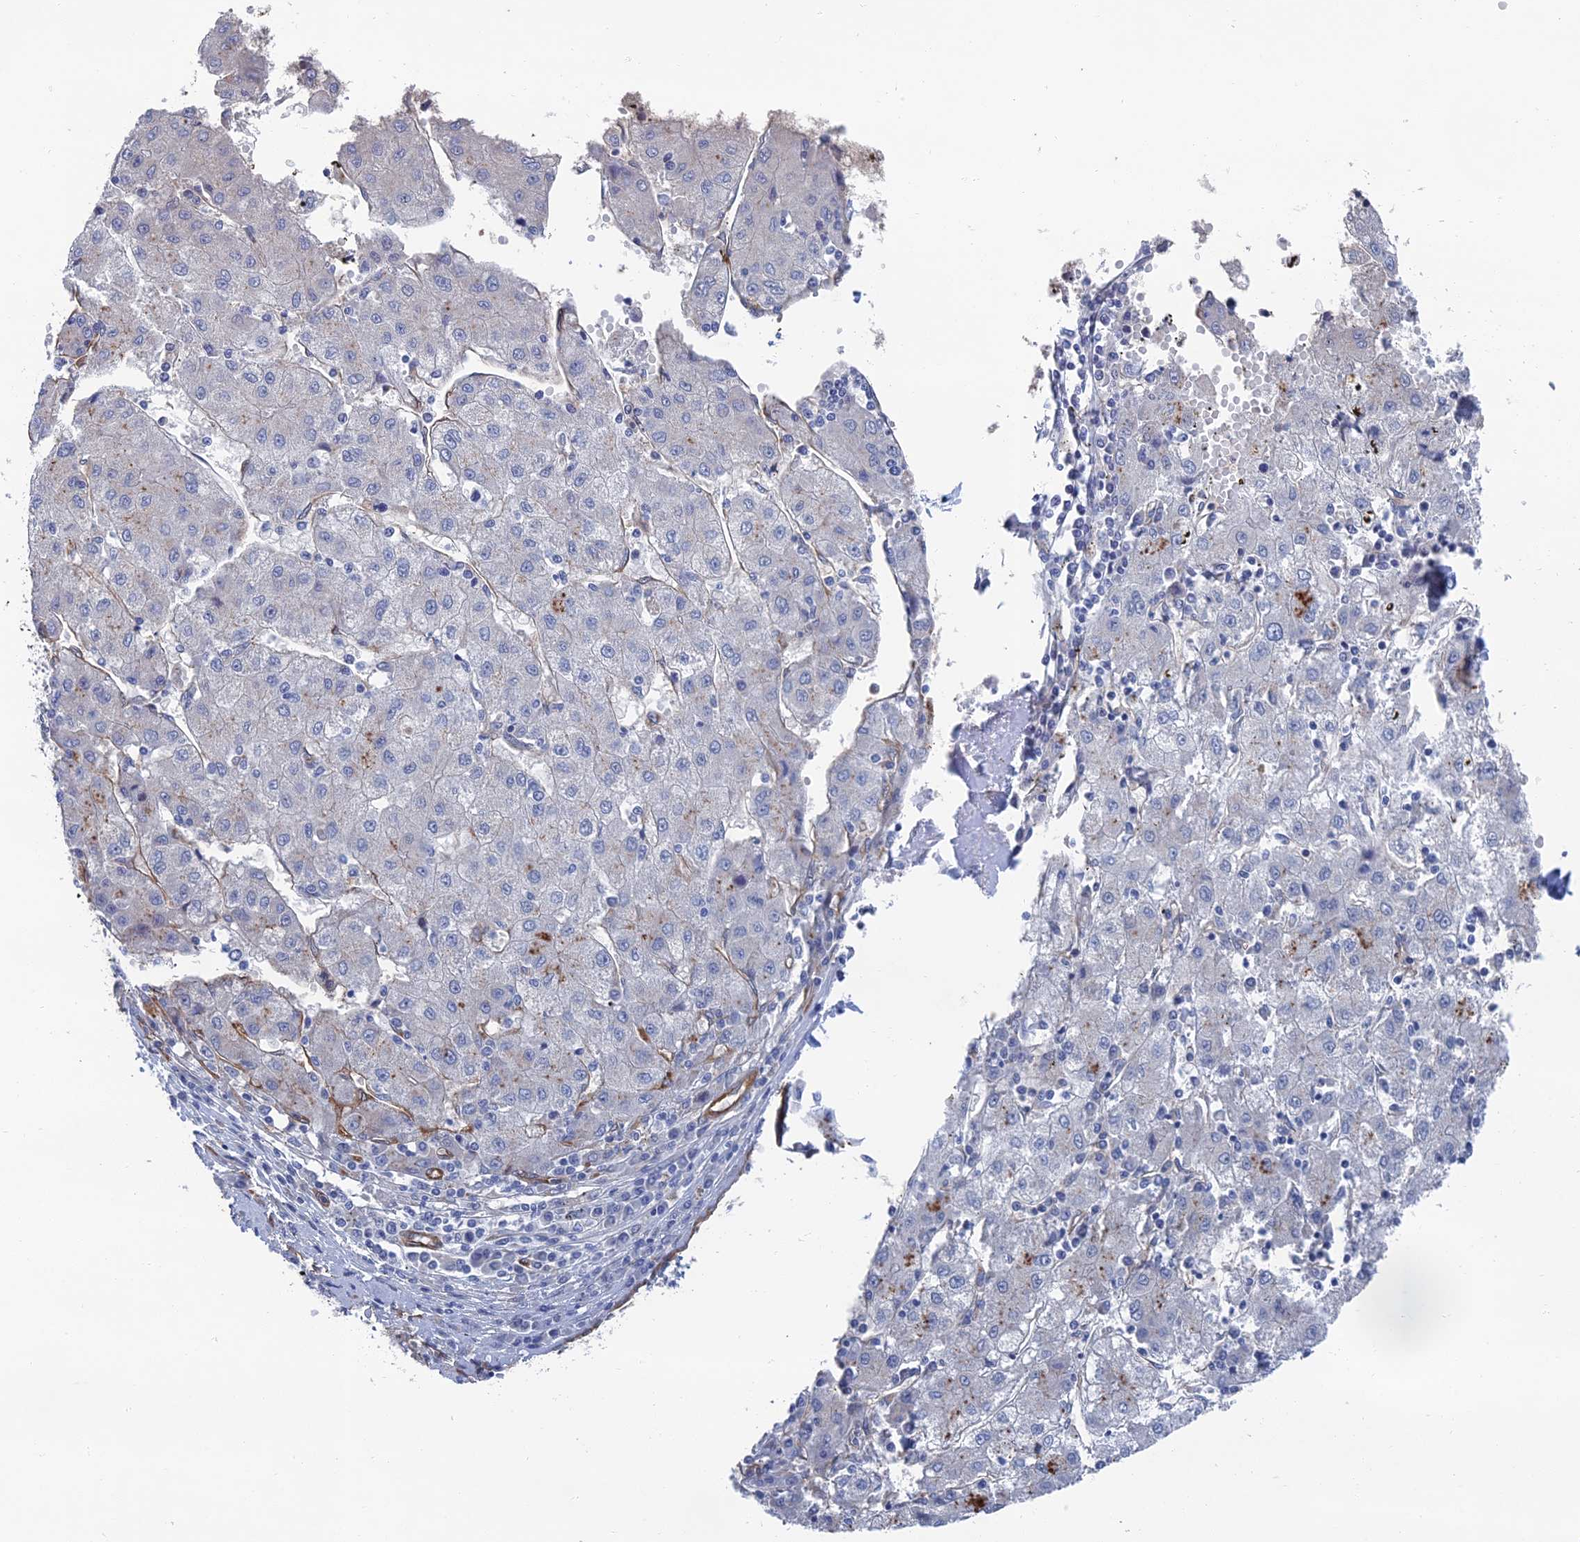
{"staining": {"intensity": "negative", "quantity": "none", "location": "none"}, "tissue": "liver cancer", "cell_type": "Tumor cells", "image_type": "cancer", "snomed": [{"axis": "morphology", "description": "Carcinoma, Hepatocellular, NOS"}, {"axis": "topography", "description": "Liver"}], "caption": "Tumor cells are negative for protein expression in human hepatocellular carcinoma (liver).", "gene": "ARAP3", "patient": {"sex": "male", "age": 72}}